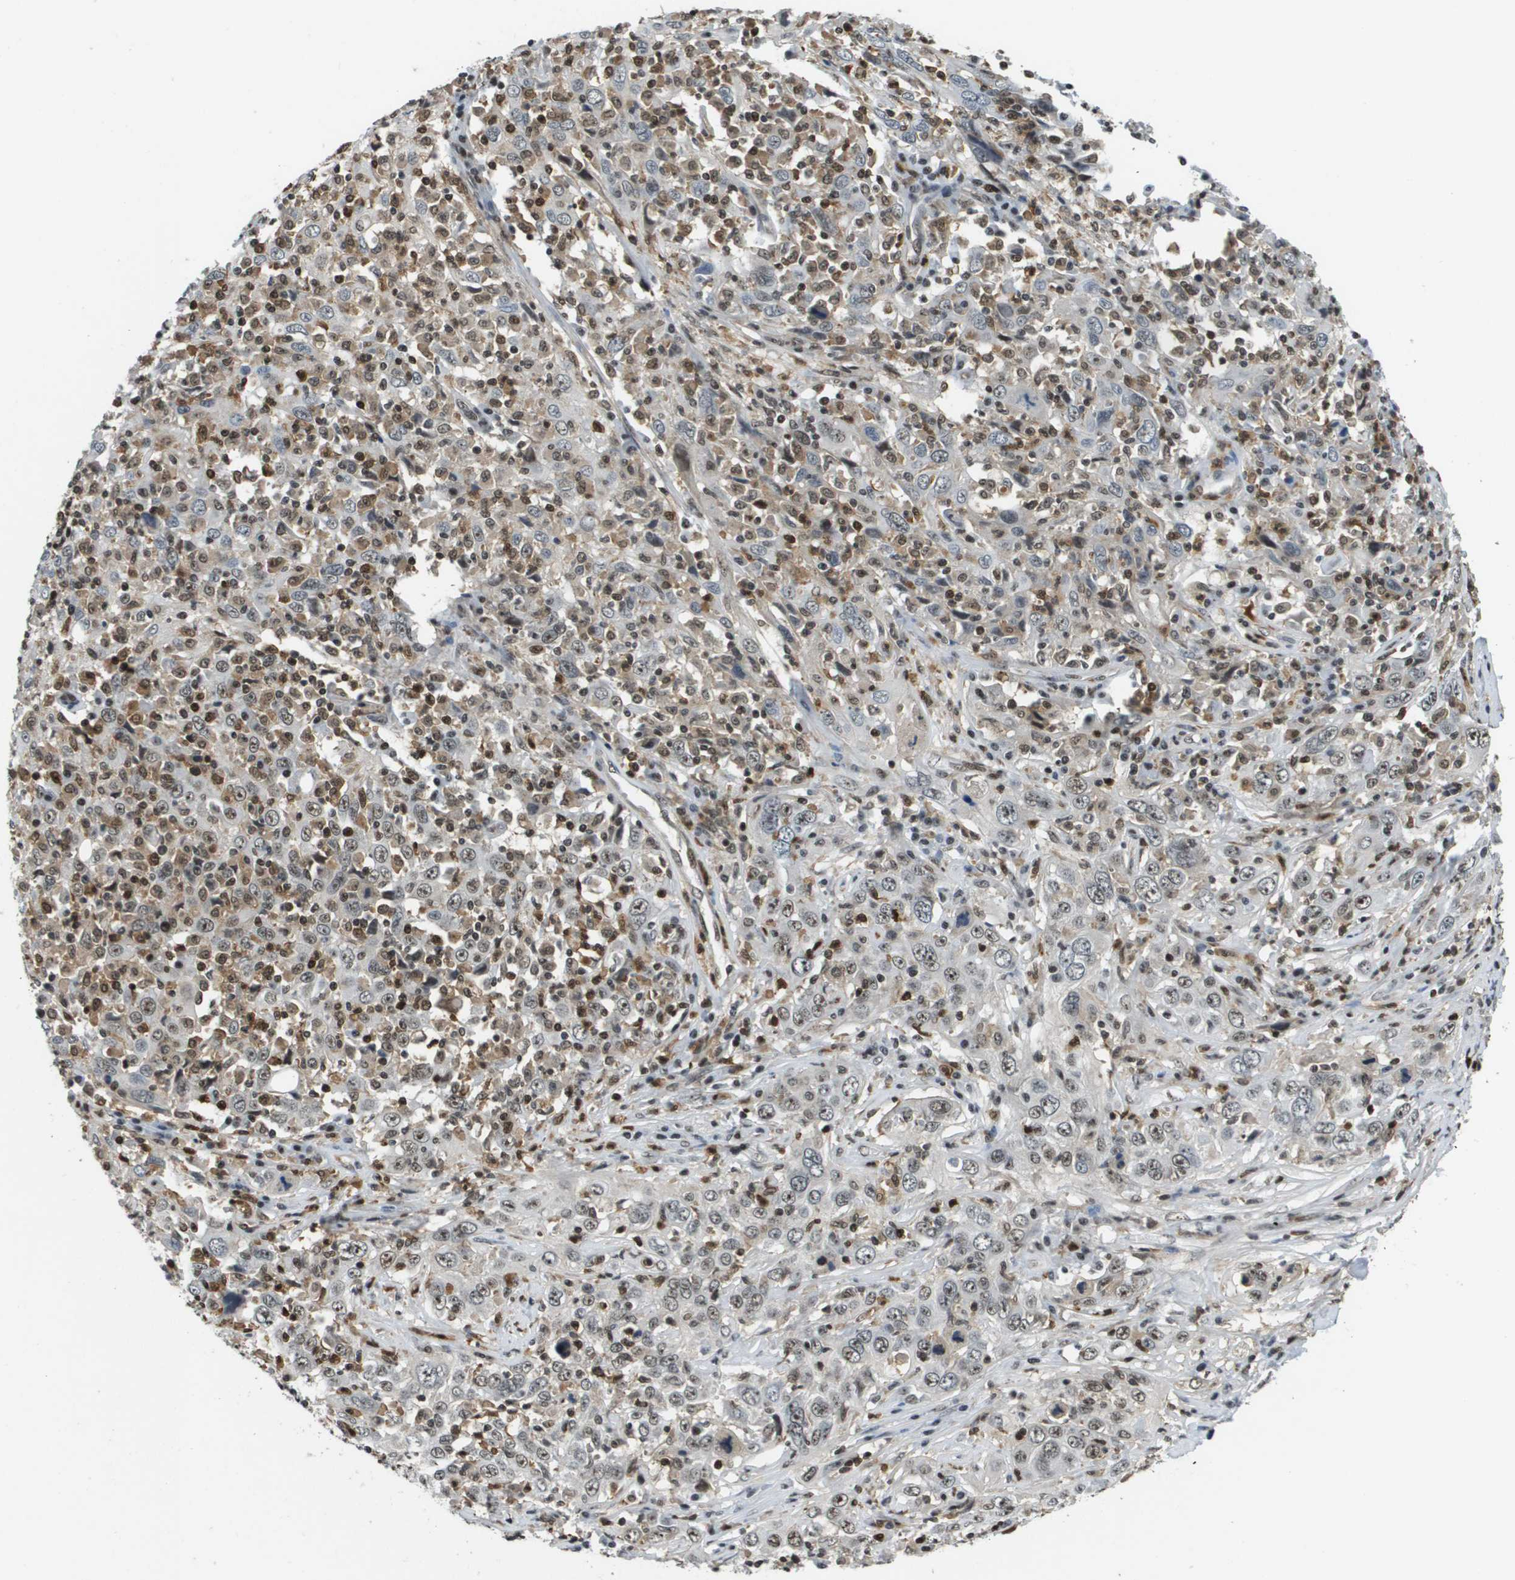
{"staining": {"intensity": "weak", "quantity": "<25%", "location": "nuclear"}, "tissue": "cervical cancer", "cell_type": "Tumor cells", "image_type": "cancer", "snomed": [{"axis": "morphology", "description": "Squamous cell carcinoma, NOS"}, {"axis": "topography", "description": "Cervix"}], "caption": "This is a image of IHC staining of cervical cancer (squamous cell carcinoma), which shows no positivity in tumor cells. (Brightfield microscopy of DAB (3,3'-diaminobenzidine) immunohistochemistry (IHC) at high magnification).", "gene": "EP400", "patient": {"sex": "female", "age": 46}}